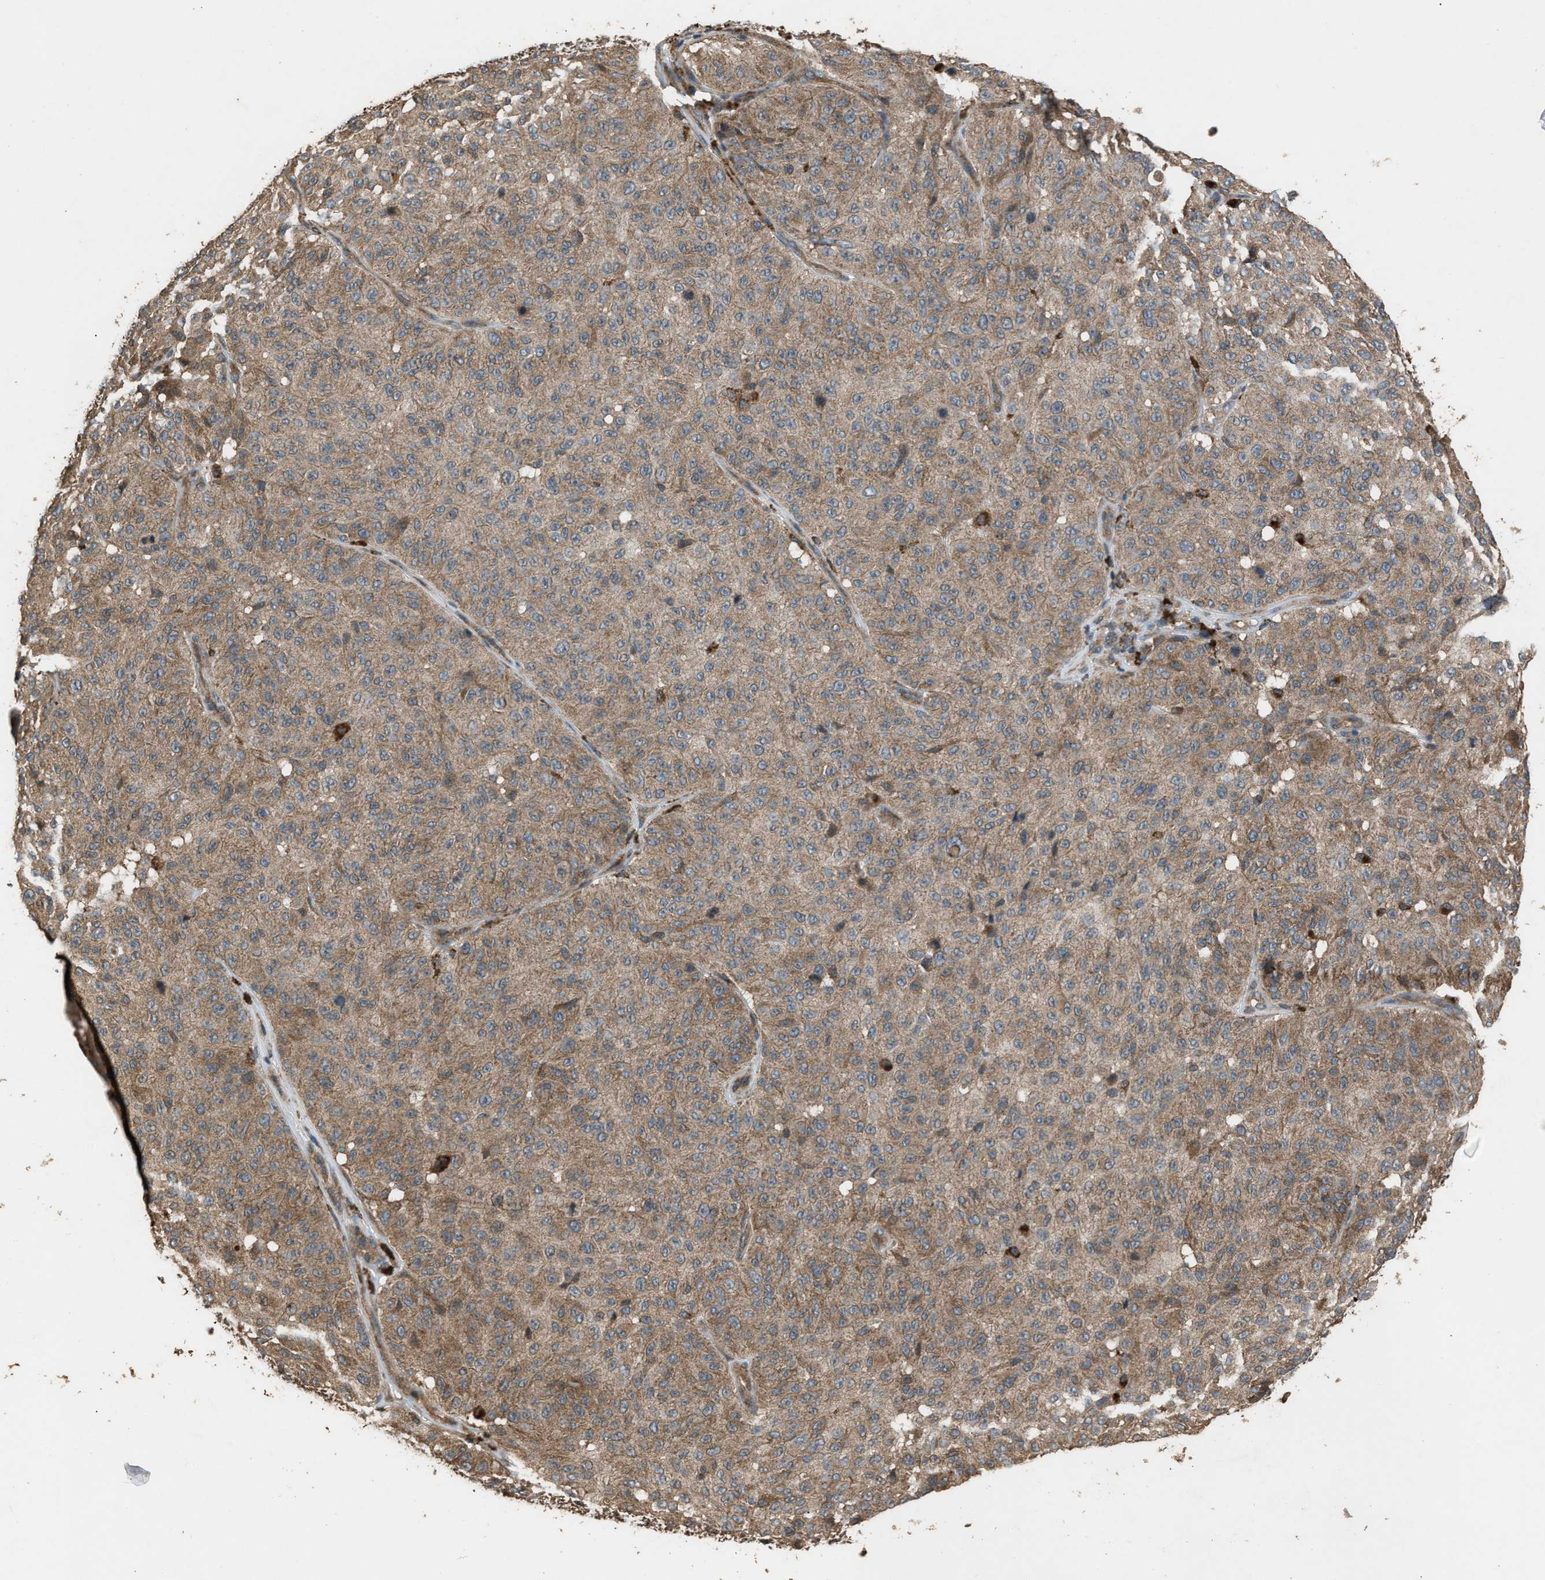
{"staining": {"intensity": "moderate", "quantity": ">75%", "location": "cytoplasmic/membranous"}, "tissue": "melanoma", "cell_type": "Tumor cells", "image_type": "cancer", "snomed": [{"axis": "morphology", "description": "Malignant melanoma, NOS"}, {"axis": "topography", "description": "Skin"}], "caption": "About >75% of tumor cells in human melanoma display moderate cytoplasmic/membranous protein positivity as visualized by brown immunohistochemical staining.", "gene": "PSMD1", "patient": {"sex": "female", "age": 46}}